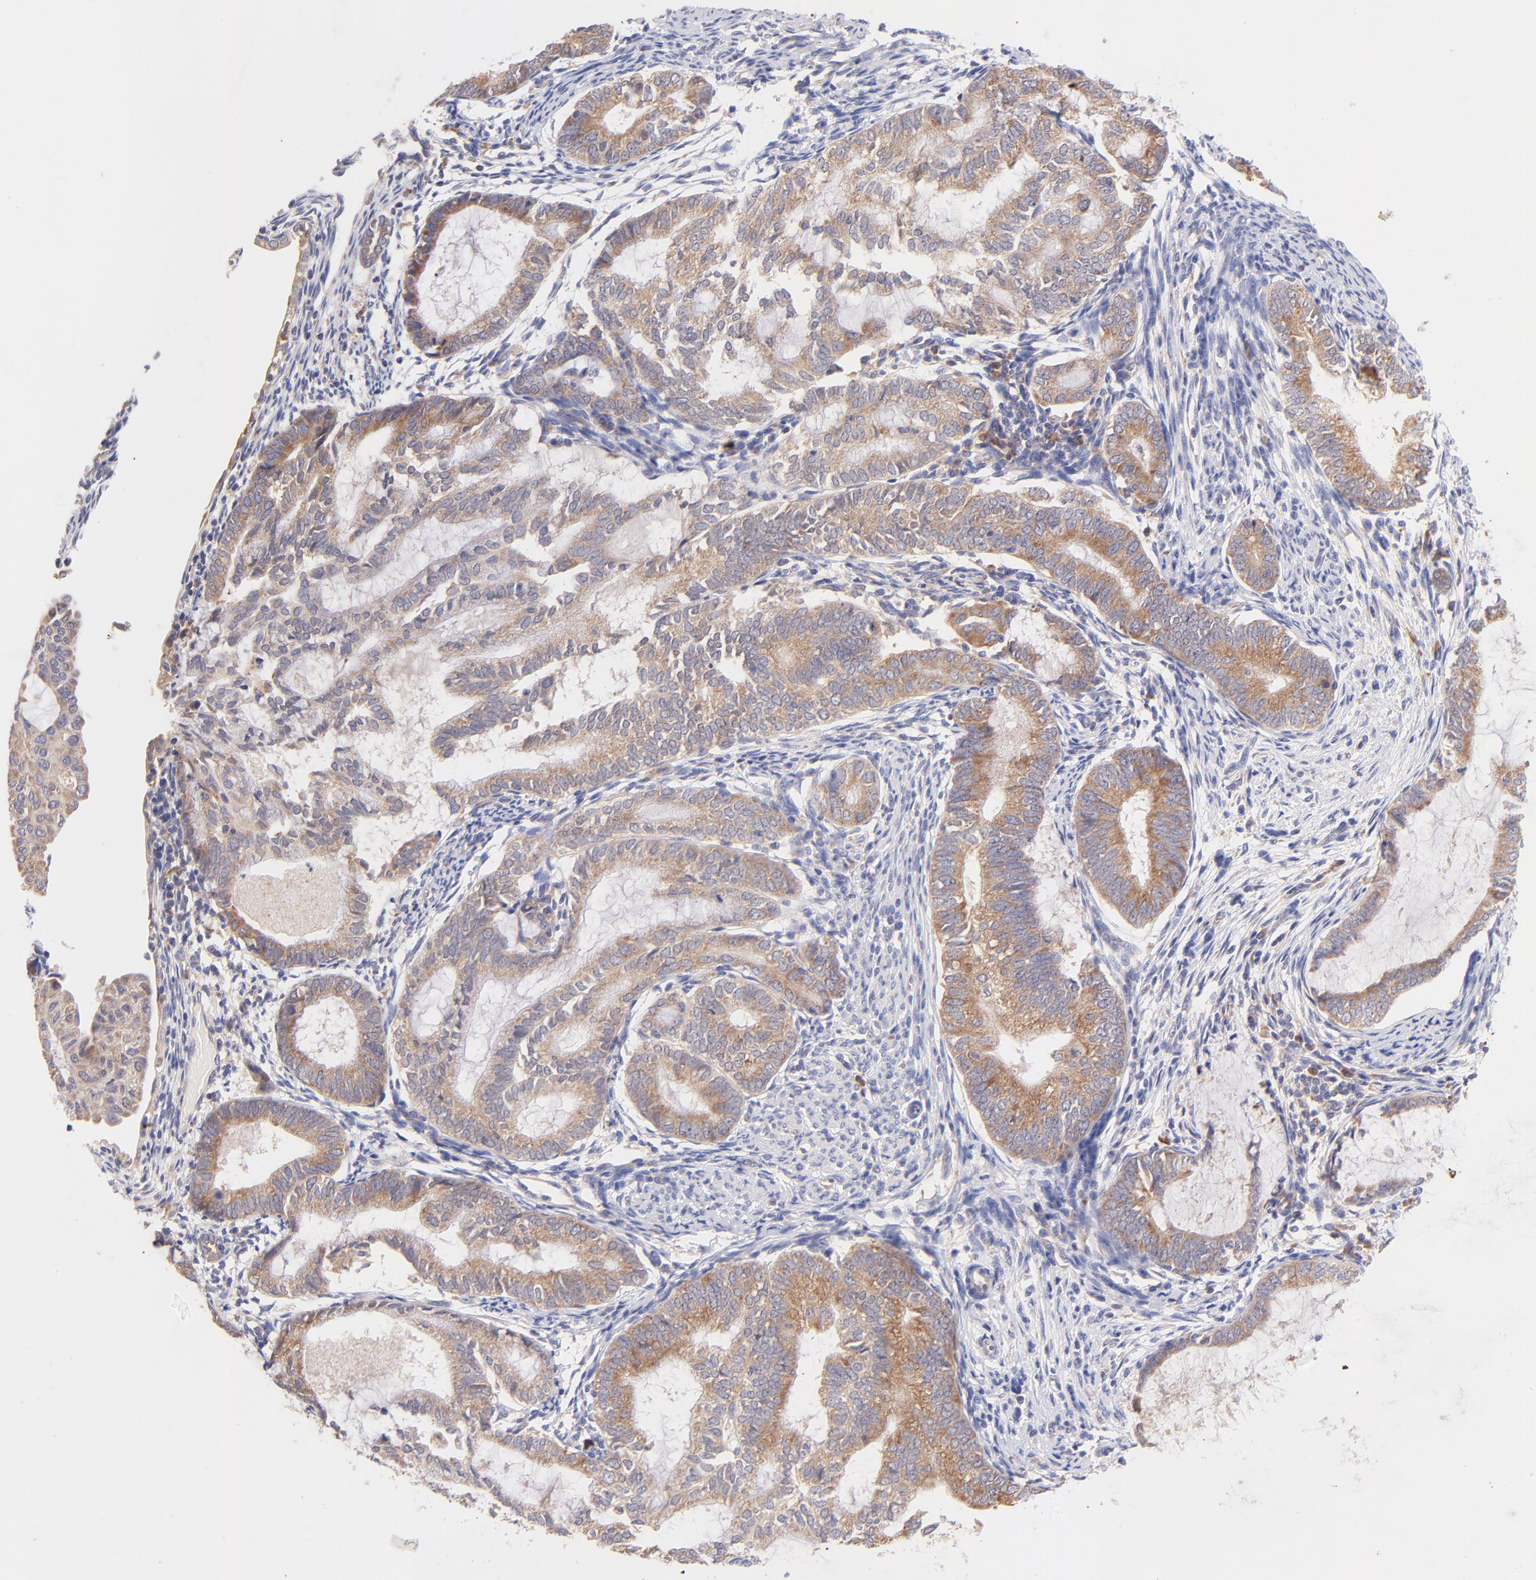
{"staining": {"intensity": "weak", "quantity": ">75%", "location": "cytoplasmic/membranous"}, "tissue": "endometrial cancer", "cell_type": "Tumor cells", "image_type": "cancer", "snomed": [{"axis": "morphology", "description": "Adenocarcinoma, NOS"}, {"axis": "topography", "description": "Endometrium"}], "caption": "Immunohistochemistry (IHC) (DAB) staining of endometrial cancer (adenocarcinoma) displays weak cytoplasmic/membranous protein staining in approximately >75% of tumor cells.", "gene": "RPL11", "patient": {"sex": "female", "age": 63}}